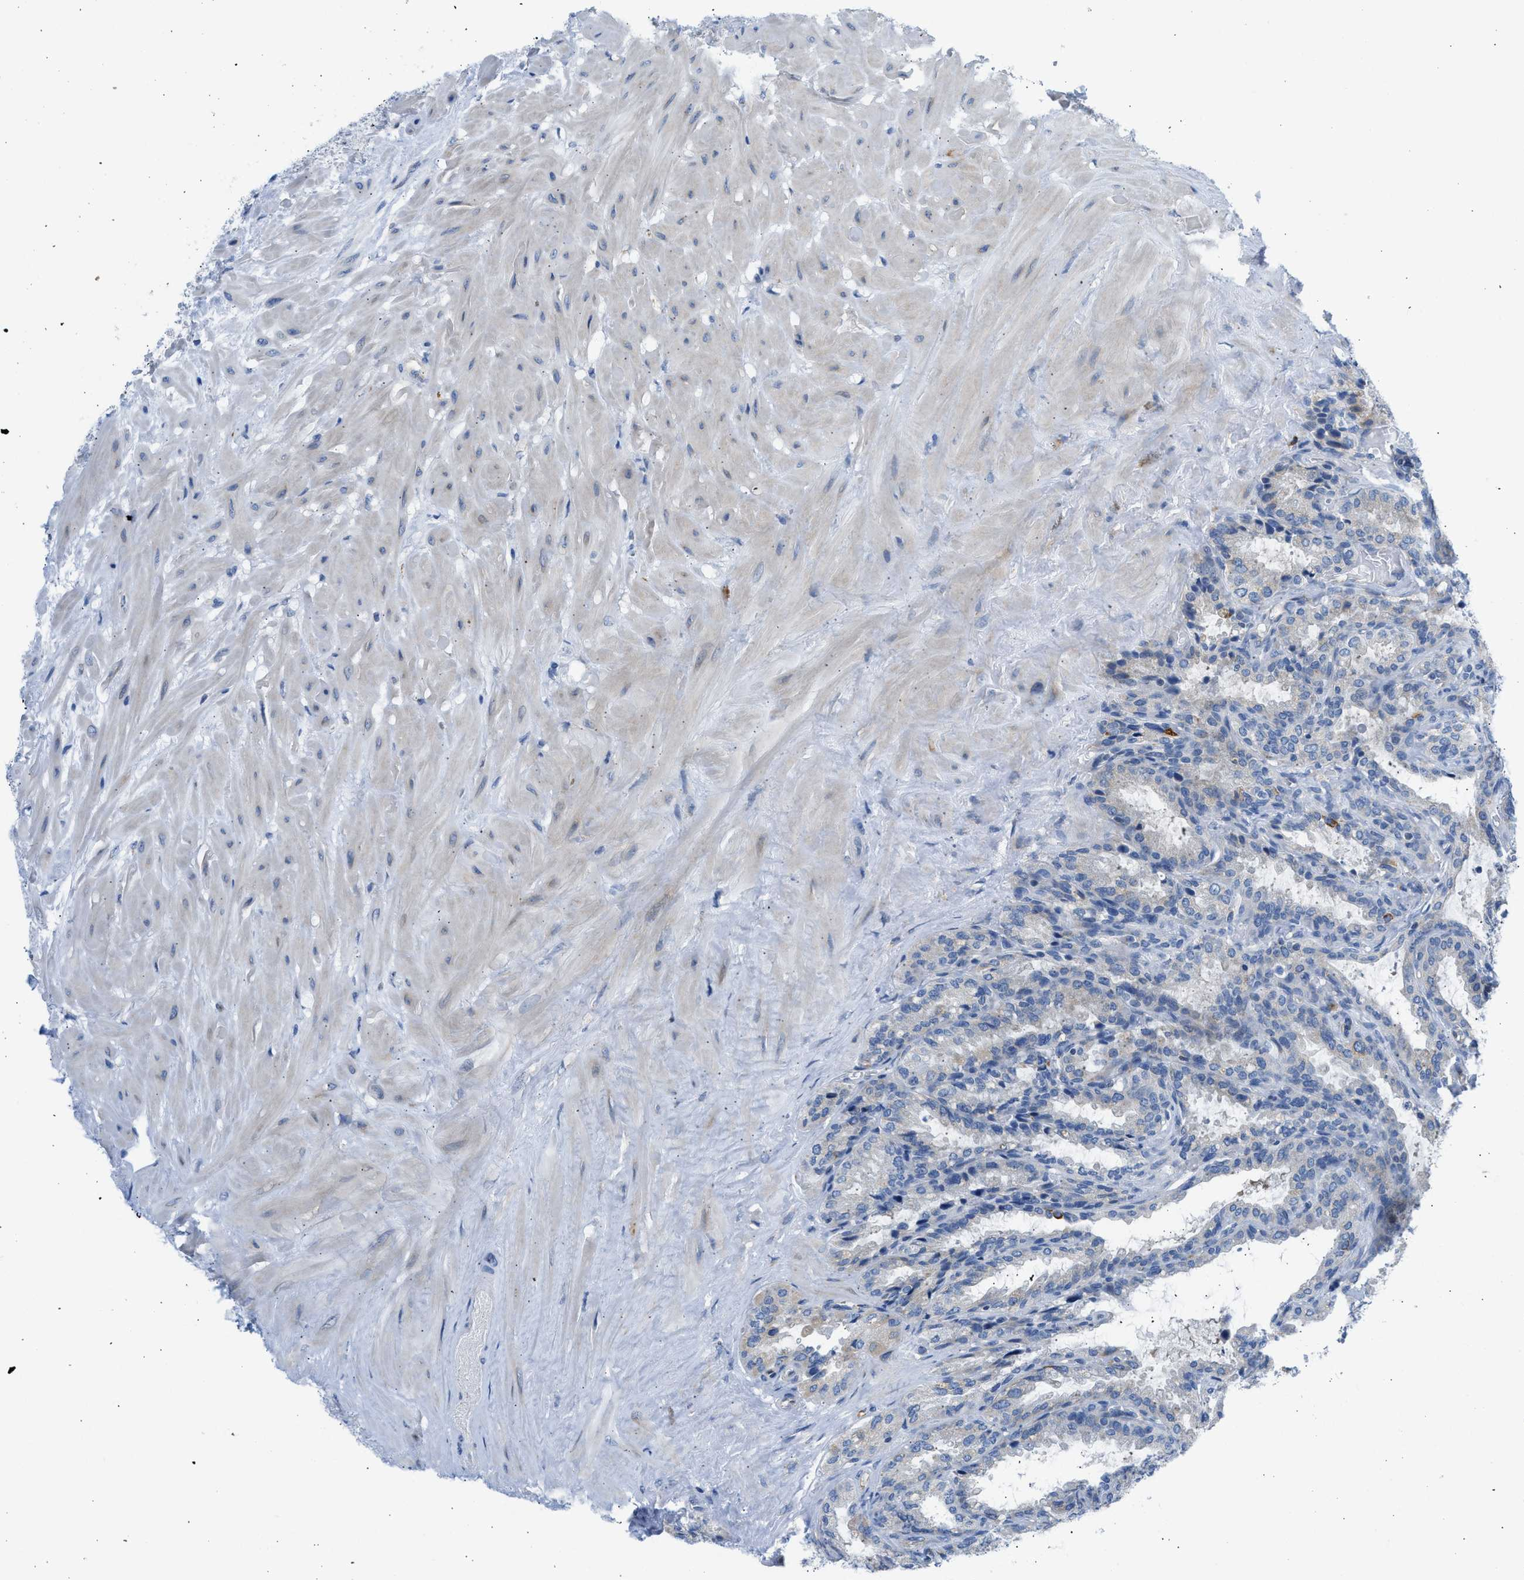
{"staining": {"intensity": "negative", "quantity": "none", "location": "none"}, "tissue": "seminal vesicle", "cell_type": "Glandular cells", "image_type": "normal", "snomed": [{"axis": "morphology", "description": "Normal tissue, NOS"}, {"axis": "topography", "description": "Seminal veicle"}], "caption": "The IHC micrograph has no significant positivity in glandular cells of seminal vesicle. (DAB immunohistochemistry (IHC), high magnification).", "gene": "CAMKK2", "patient": {"sex": "male", "age": 46}}